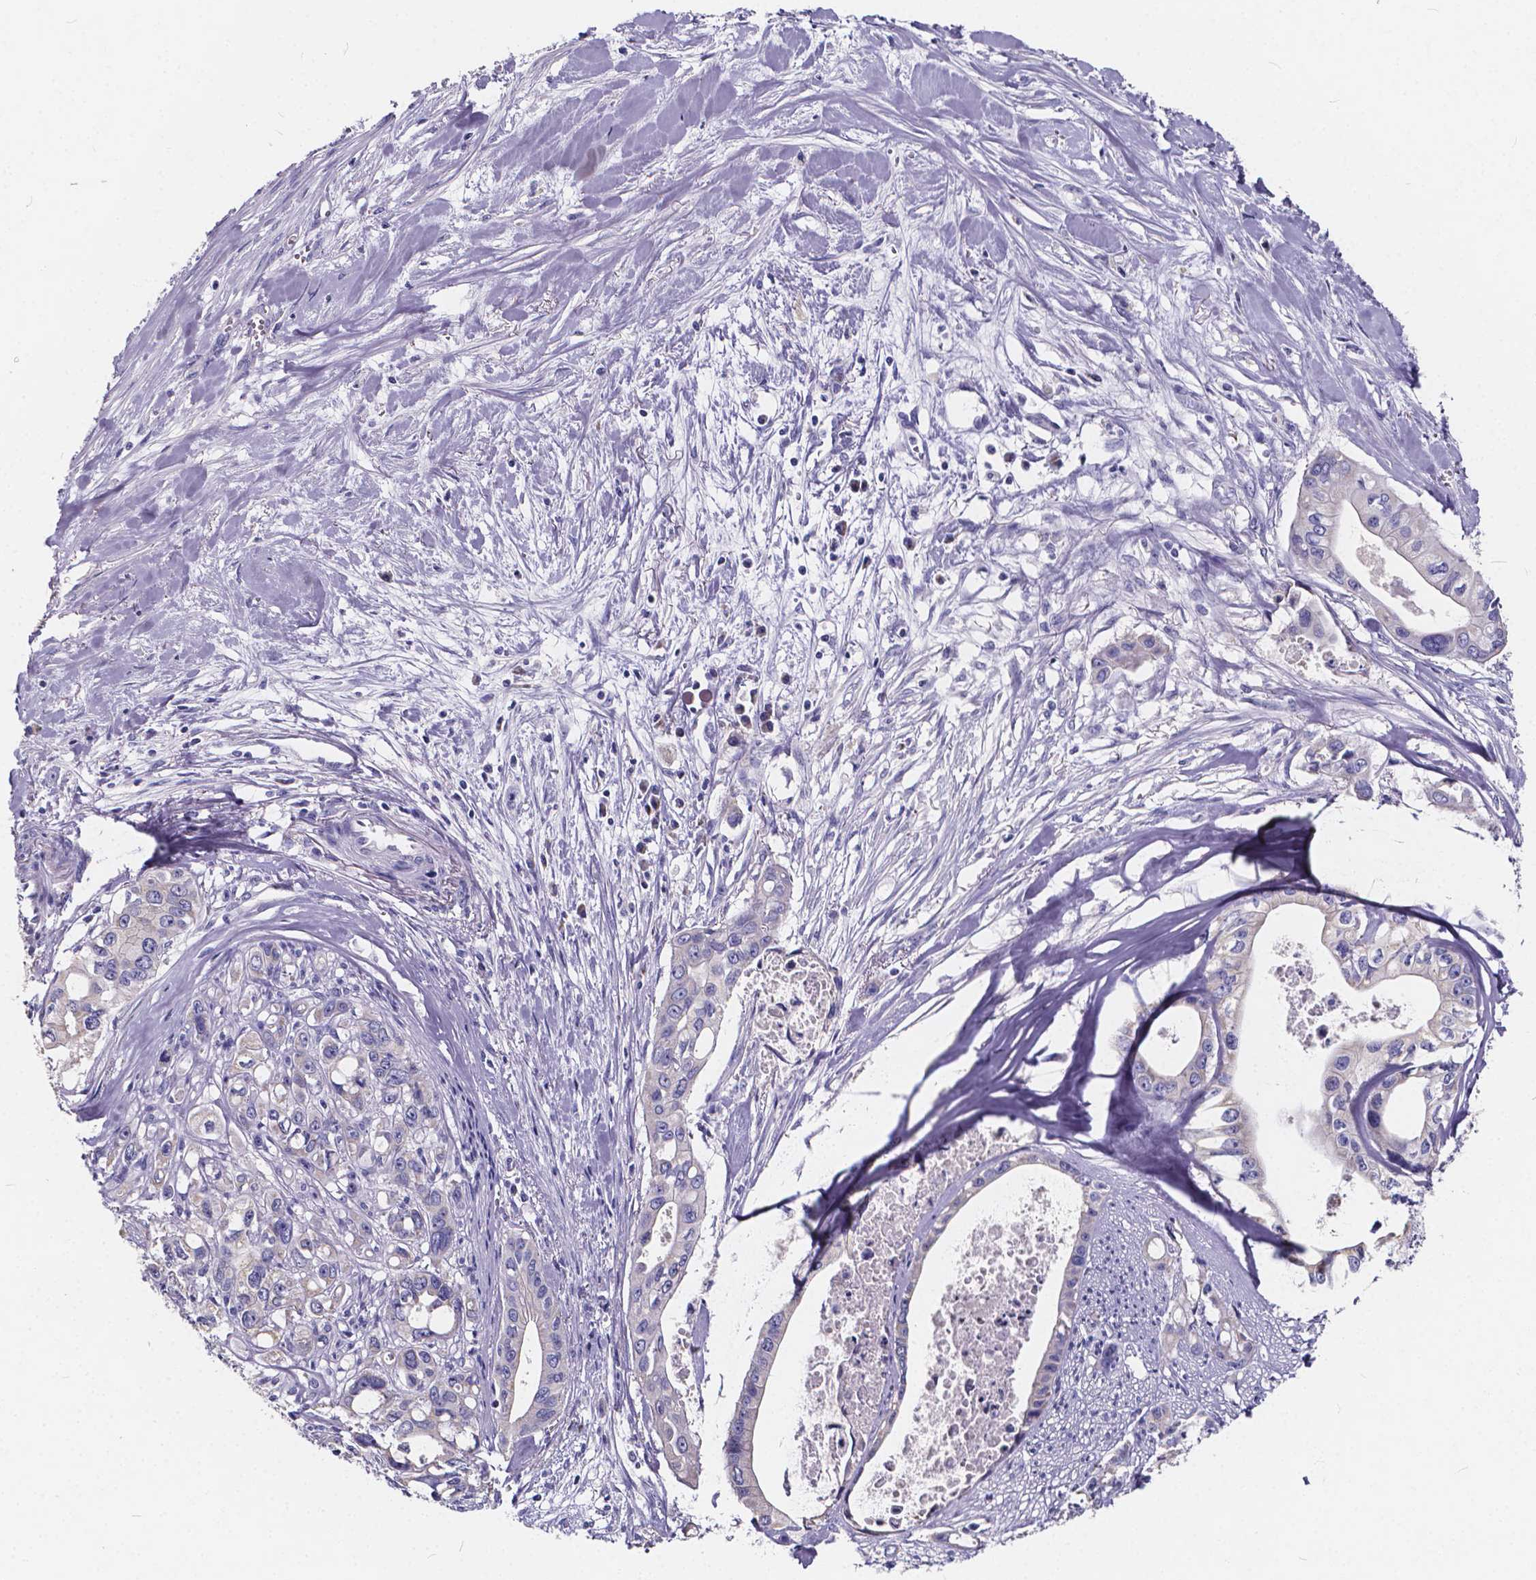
{"staining": {"intensity": "negative", "quantity": "none", "location": "none"}, "tissue": "pancreatic cancer", "cell_type": "Tumor cells", "image_type": "cancer", "snomed": [{"axis": "morphology", "description": "Adenocarcinoma, NOS"}, {"axis": "topography", "description": "Pancreas"}], "caption": "Tumor cells are negative for brown protein staining in pancreatic cancer (adenocarcinoma).", "gene": "SPEF2", "patient": {"sex": "male", "age": 60}}